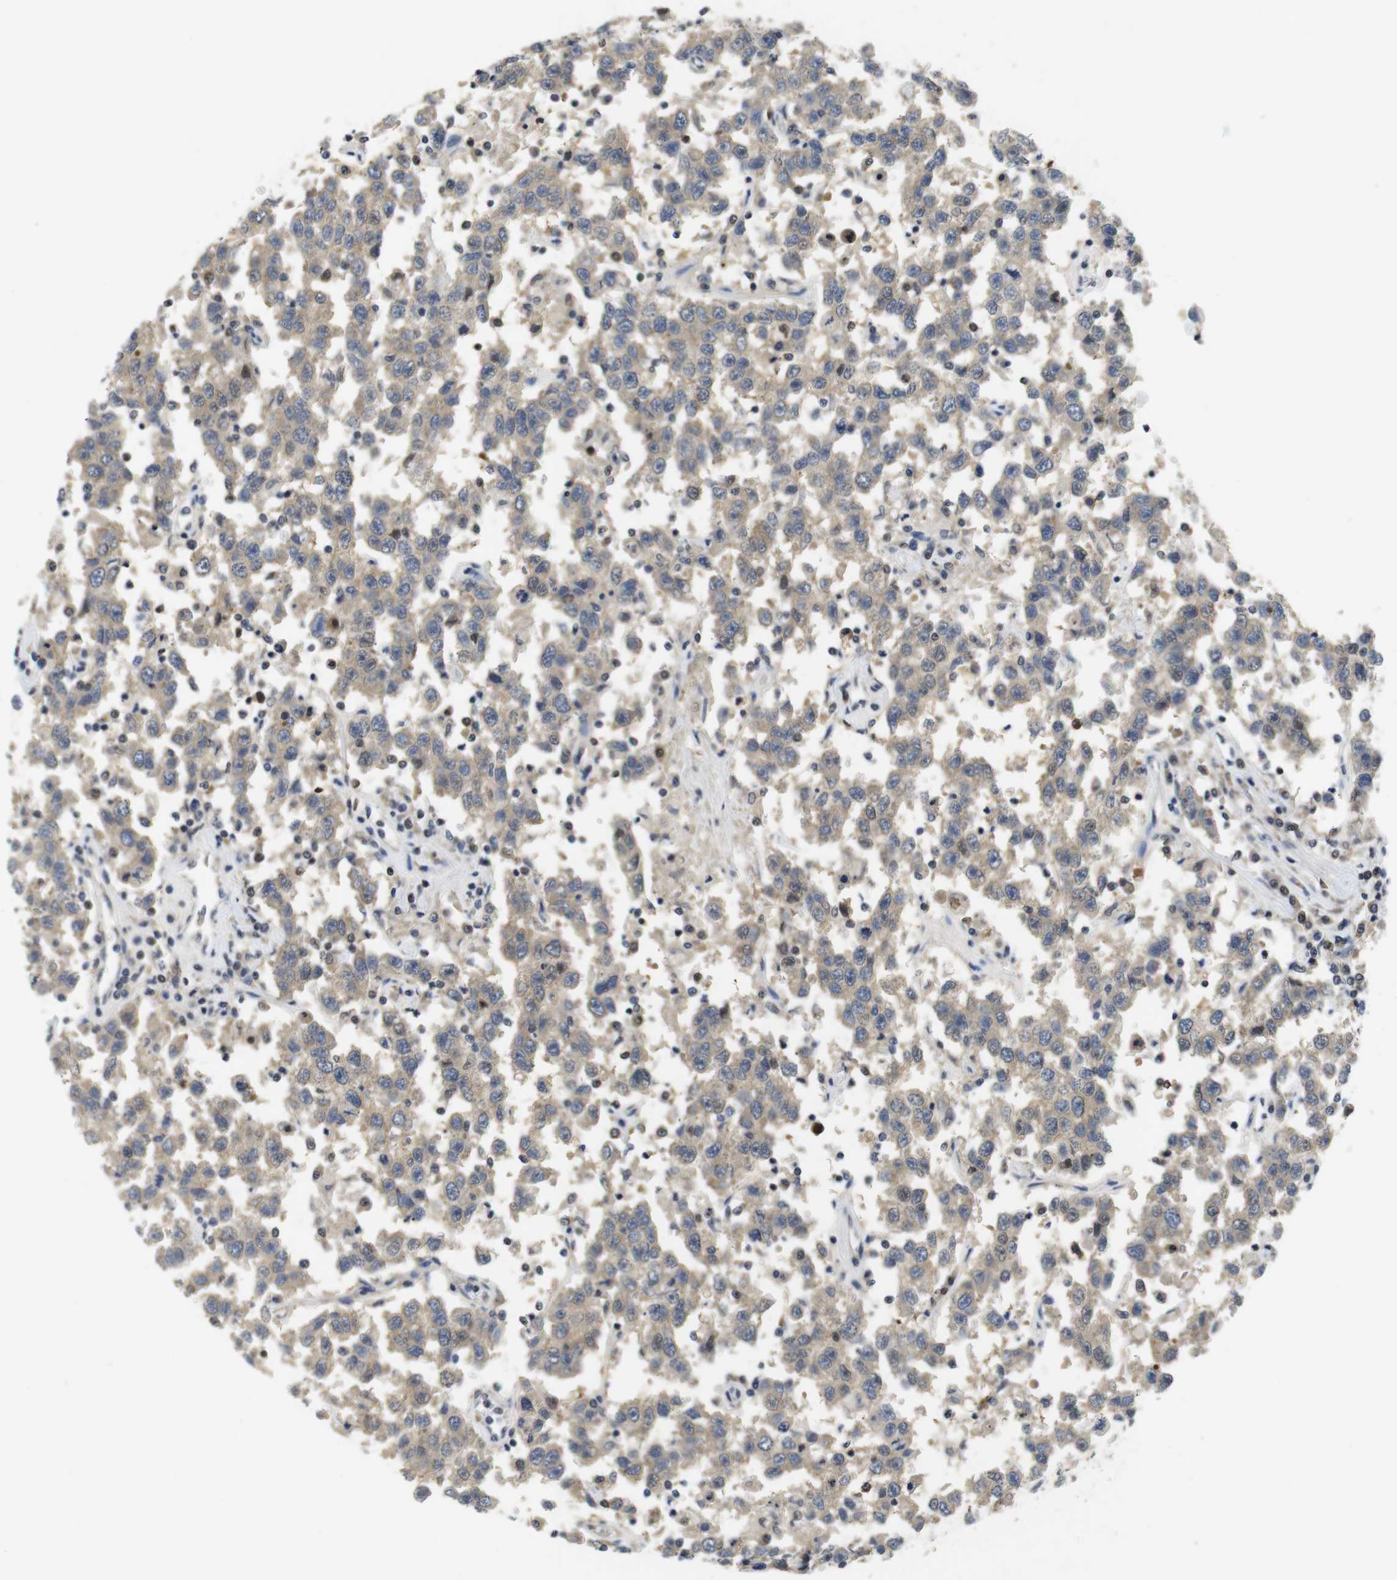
{"staining": {"intensity": "weak", "quantity": ">75%", "location": "cytoplasmic/membranous,nuclear"}, "tissue": "testis cancer", "cell_type": "Tumor cells", "image_type": "cancer", "snomed": [{"axis": "morphology", "description": "Seminoma, NOS"}, {"axis": "topography", "description": "Testis"}], "caption": "A high-resolution photomicrograph shows IHC staining of testis cancer (seminoma), which exhibits weak cytoplasmic/membranous and nuclear expression in approximately >75% of tumor cells.", "gene": "FNTA", "patient": {"sex": "male", "age": 41}}